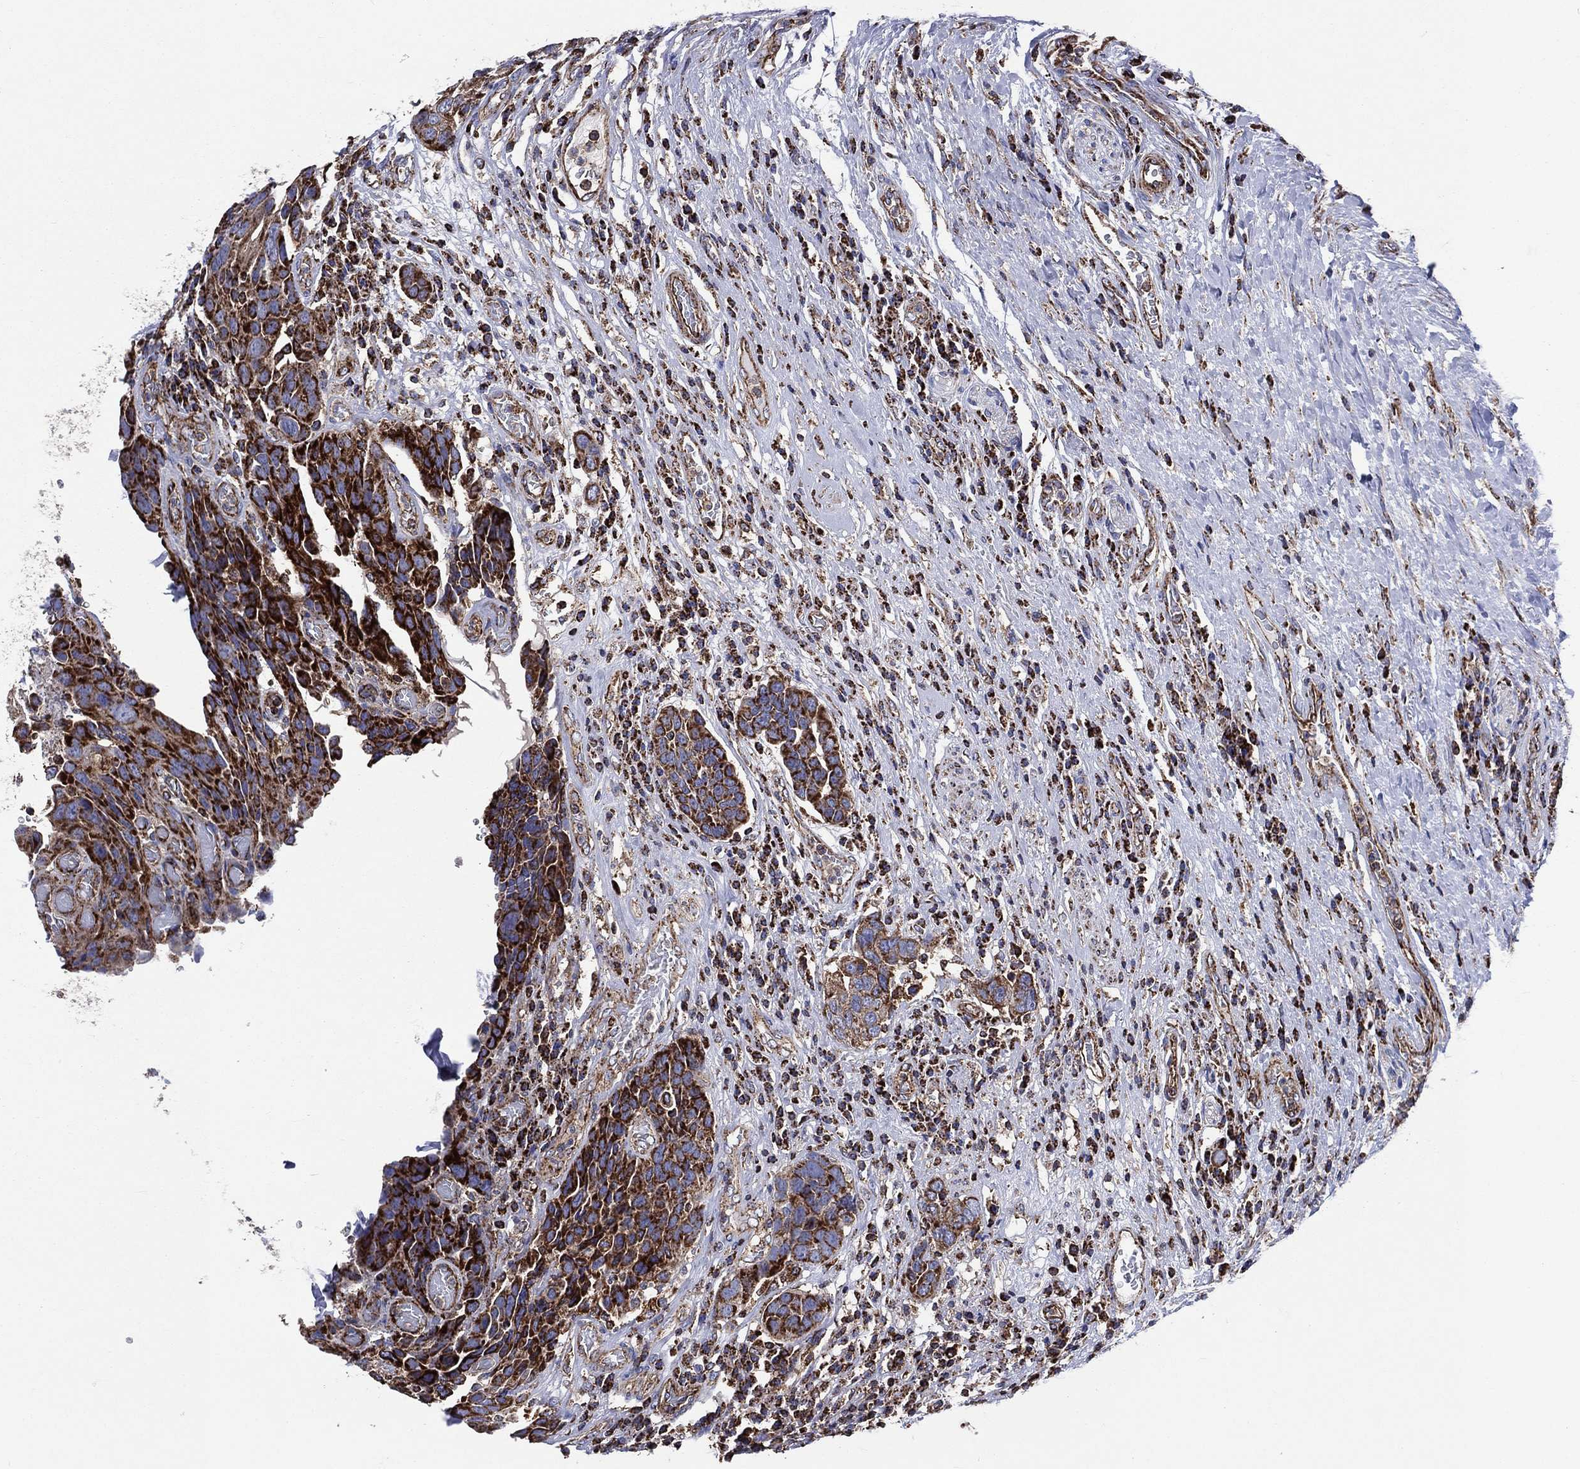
{"staining": {"intensity": "strong", "quantity": ">75%", "location": "cytoplasmic/membranous"}, "tissue": "urothelial cancer", "cell_type": "Tumor cells", "image_type": "cancer", "snomed": [{"axis": "morphology", "description": "Urothelial carcinoma, High grade"}, {"axis": "topography", "description": "Urinary bladder"}], "caption": "Urothelial carcinoma (high-grade) tissue demonstrates strong cytoplasmic/membranous positivity in about >75% of tumor cells", "gene": "ANKRD37", "patient": {"sex": "female", "age": 70}}